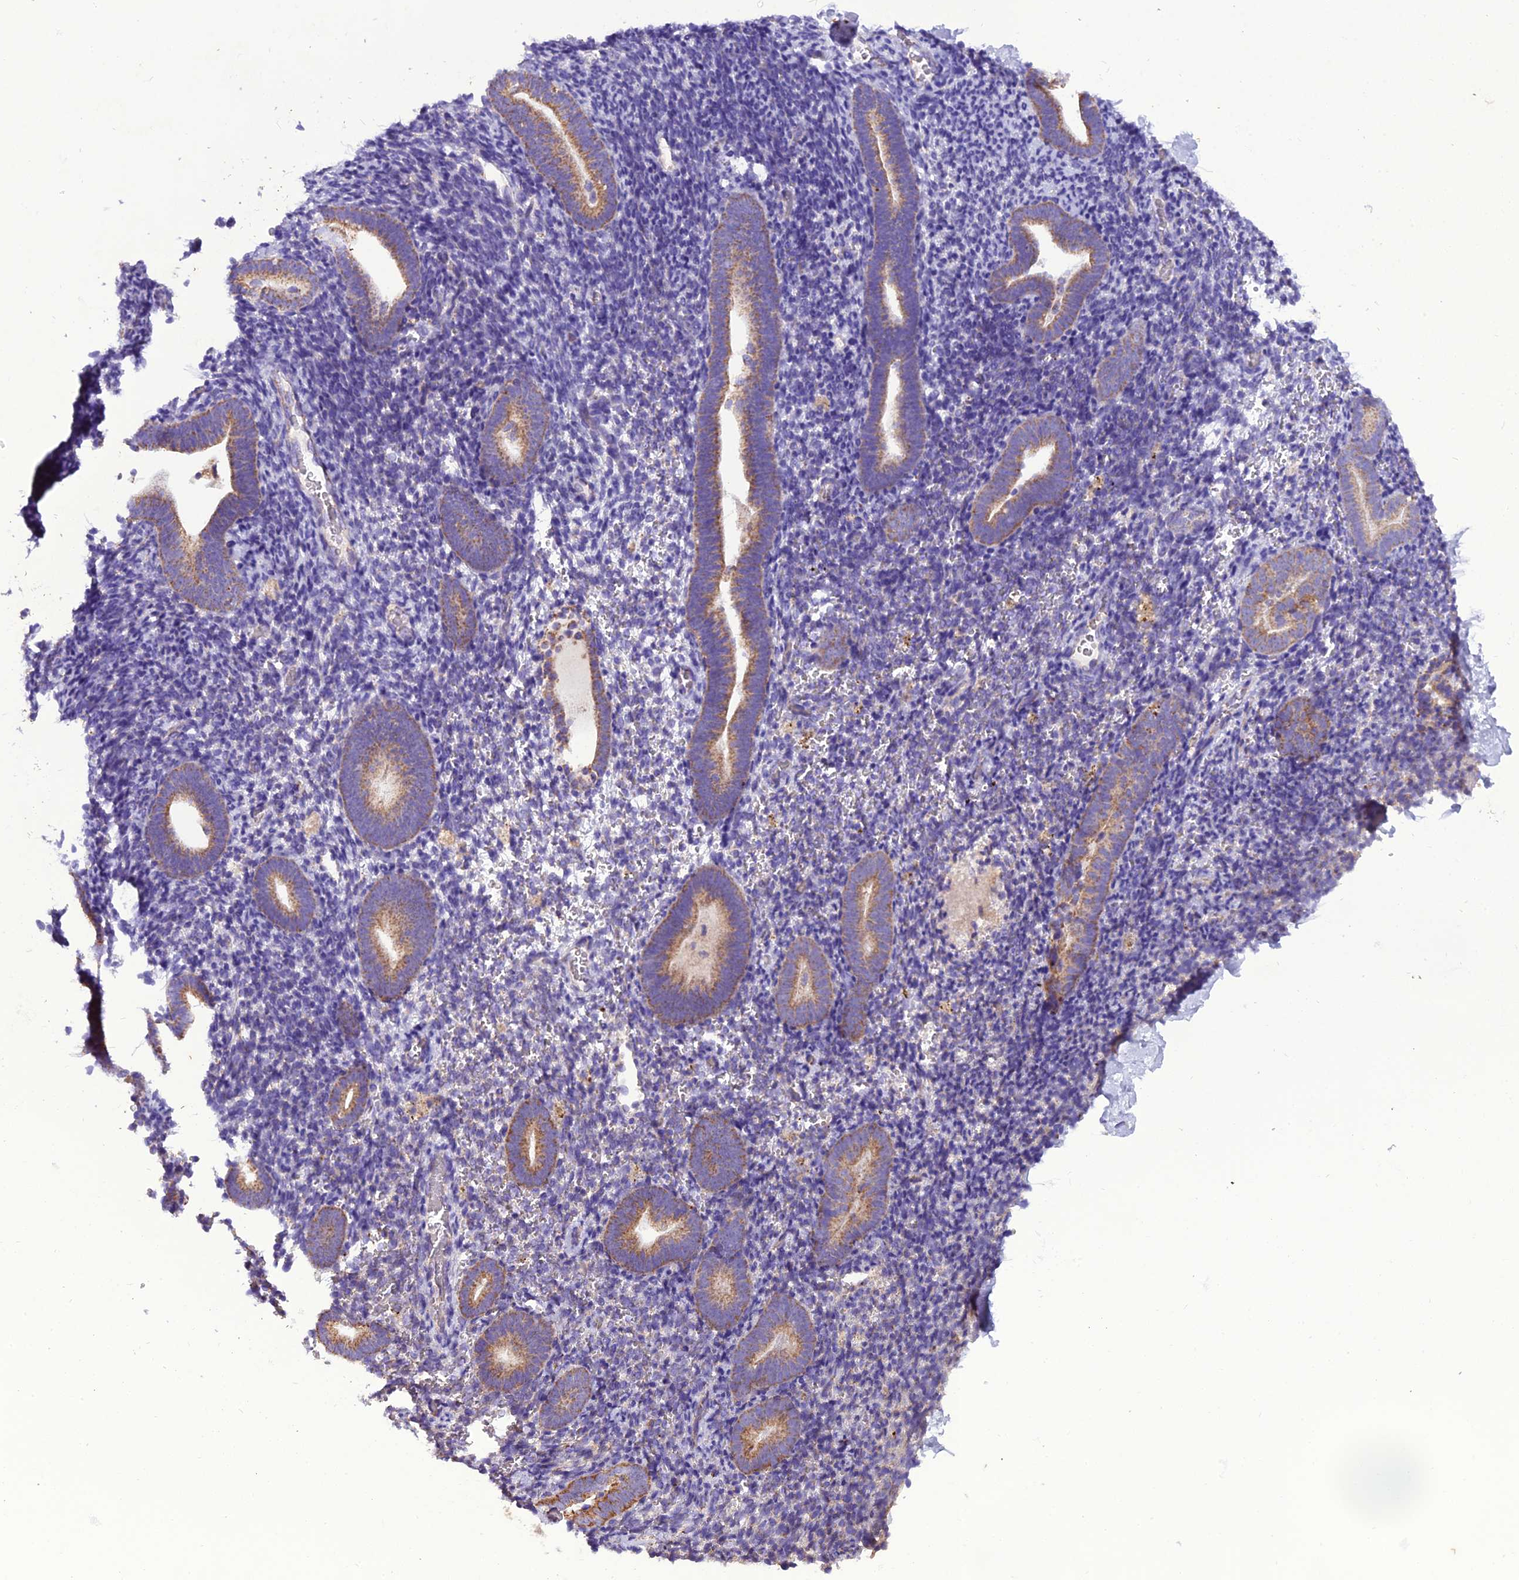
{"staining": {"intensity": "negative", "quantity": "none", "location": "none"}, "tissue": "endometrium", "cell_type": "Cells in endometrial stroma", "image_type": "normal", "snomed": [{"axis": "morphology", "description": "Normal tissue, NOS"}, {"axis": "topography", "description": "Endometrium"}], "caption": "High power microscopy image of an immunohistochemistry micrograph of benign endometrium, revealing no significant positivity in cells in endometrial stroma. (DAB (3,3'-diaminobenzidine) IHC with hematoxylin counter stain).", "gene": "GPD1", "patient": {"sex": "female", "age": 51}}